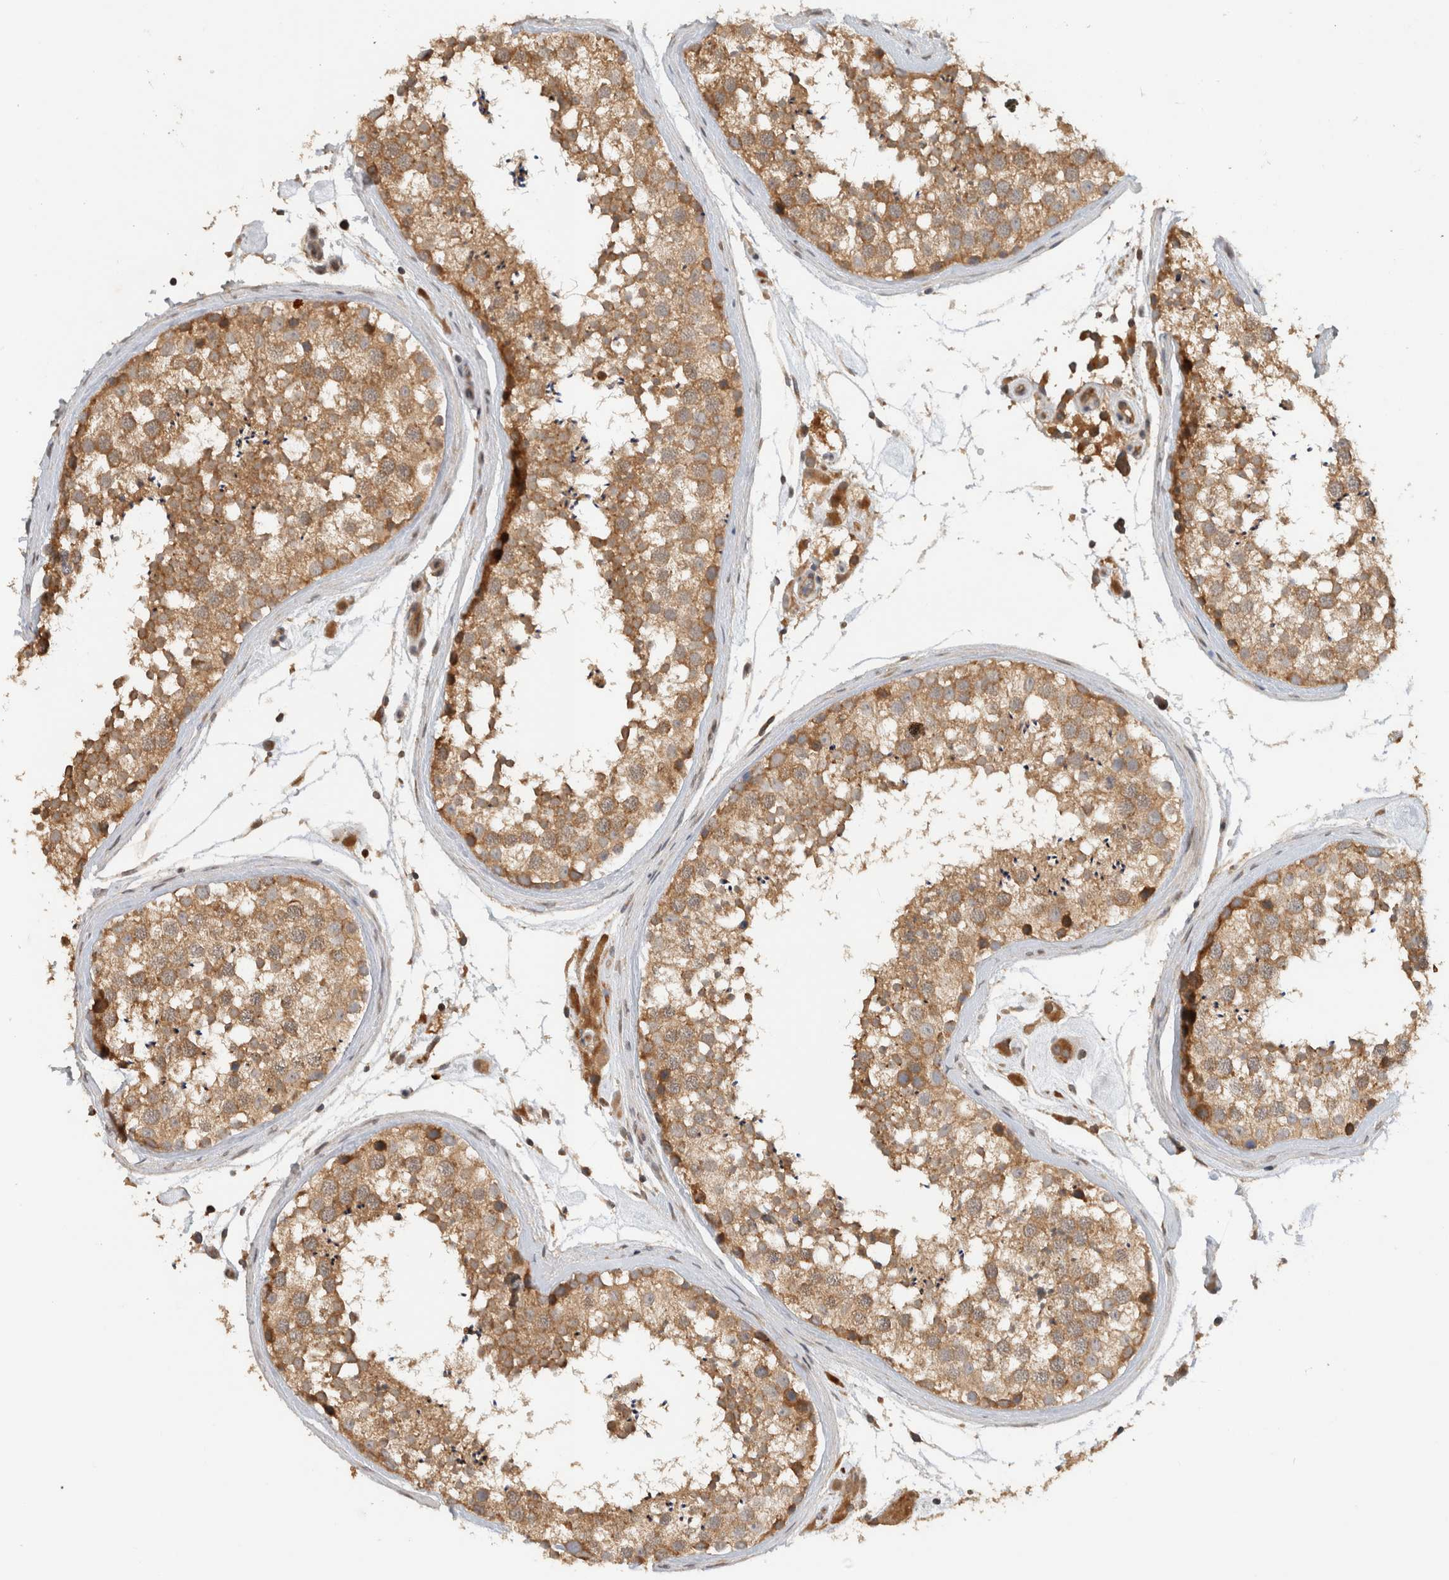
{"staining": {"intensity": "moderate", "quantity": ">75%", "location": "cytoplasmic/membranous"}, "tissue": "testis", "cell_type": "Cells in seminiferous ducts", "image_type": "normal", "snomed": [{"axis": "morphology", "description": "Normal tissue, NOS"}, {"axis": "topography", "description": "Testis"}], "caption": "Normal testis reveals moderate cytoplasmic/membranous expression in about >75% of cells in seminiferous ducts, visualized by immunohistochemistry.", "gene": "ARMC9", "patient": {"sex": "male", "age": 46}}